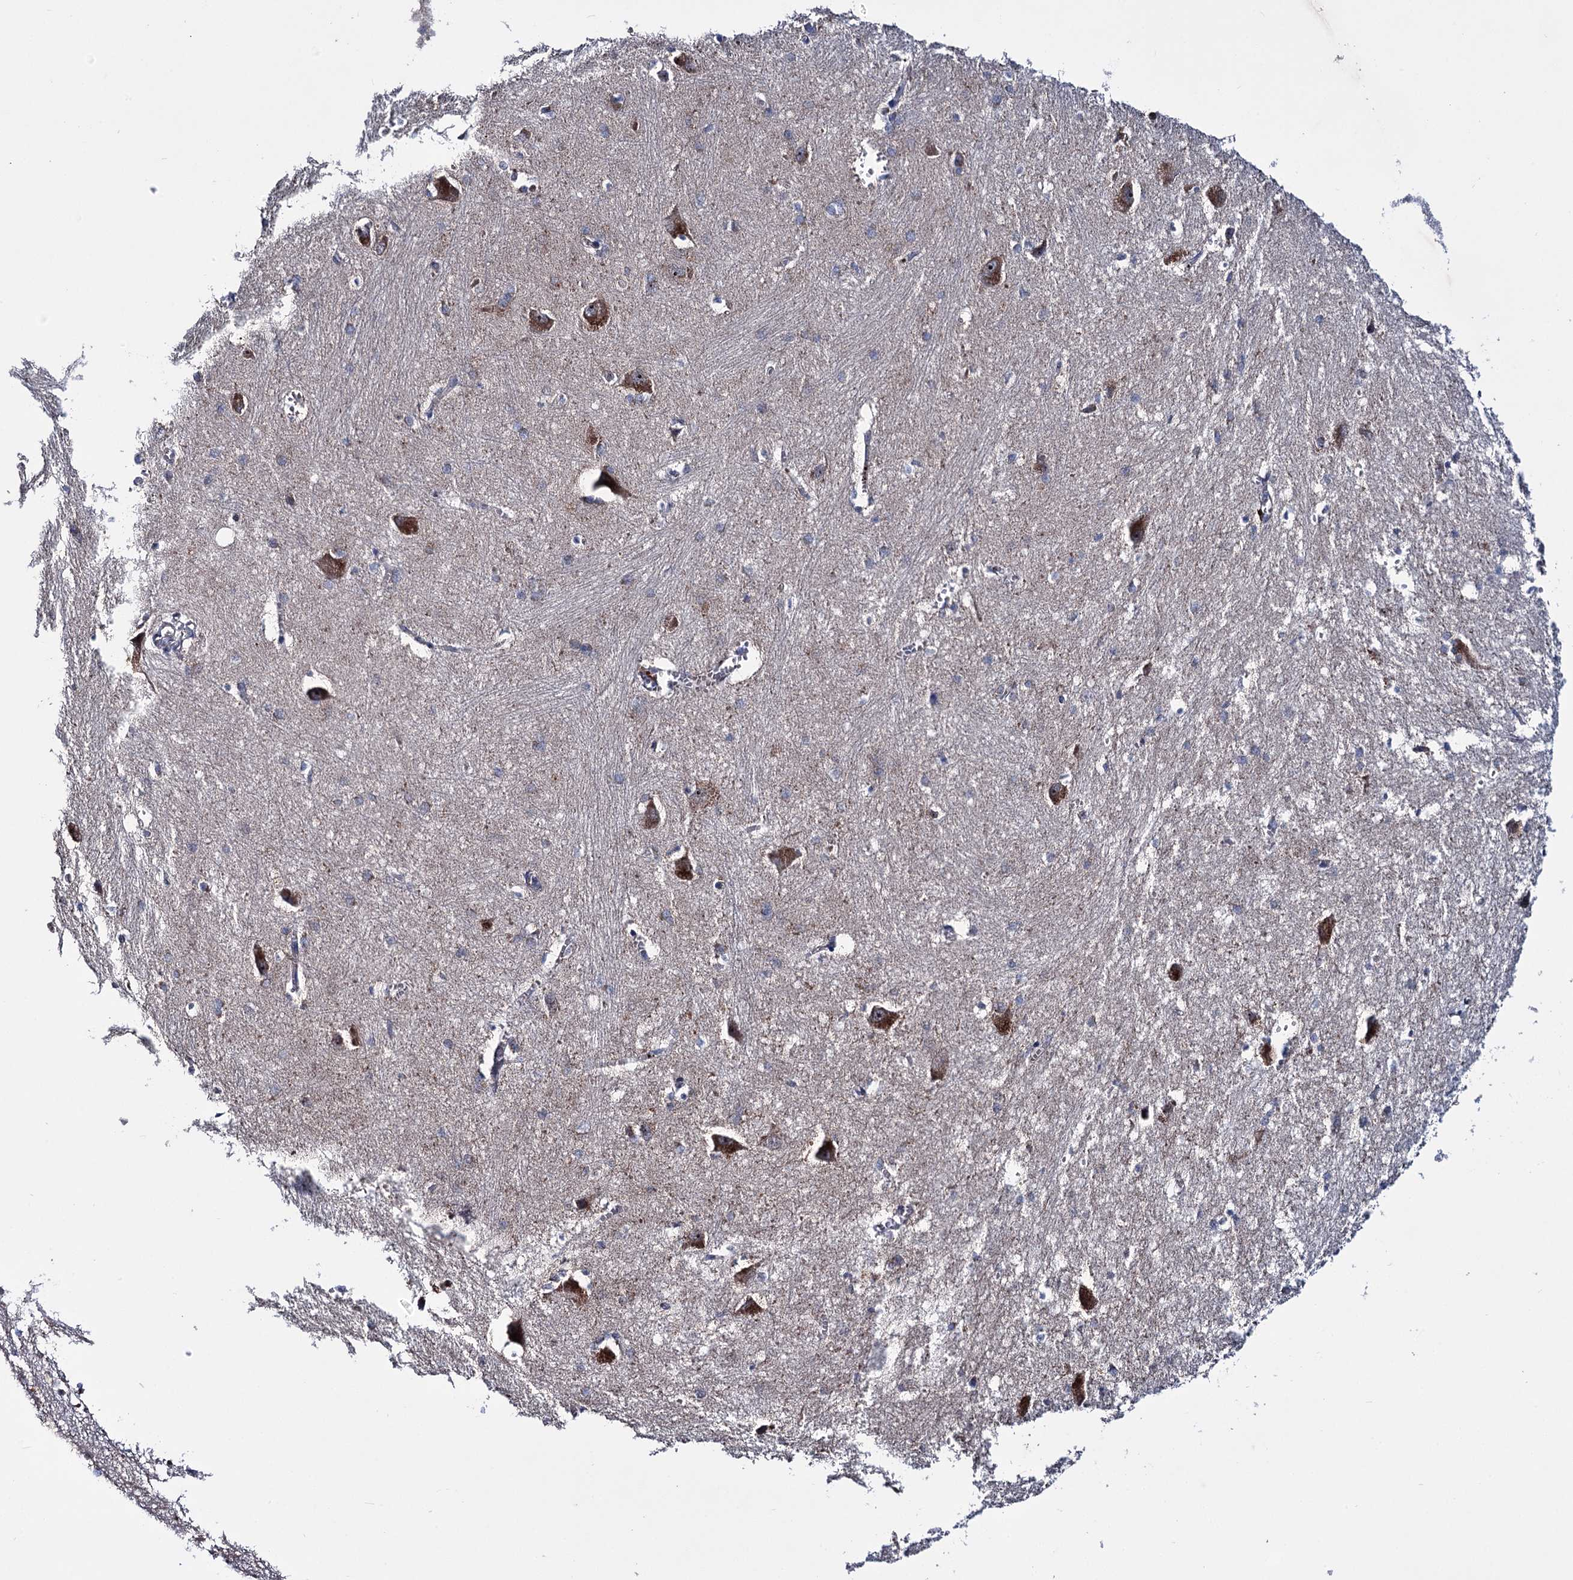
{"staining": {"intensity": "weak", "quantity": "<25%", "location": "cytoplasmic/membranous"}, "tissue": "caudate", "cell_type": "Glial cells", "image_type": "normal", "snomed": [{"axis": "morphology", "description": "Normal tissue, NOS"}, {"axis": "topography", "description": "Lateral ventricle wall"}], "caption": "Protein analysis of unremarkable caudate demonstrates no significant staining in glial cells.", "gene": "CLPB", "patient": {"sex": "male", "age": 37}}